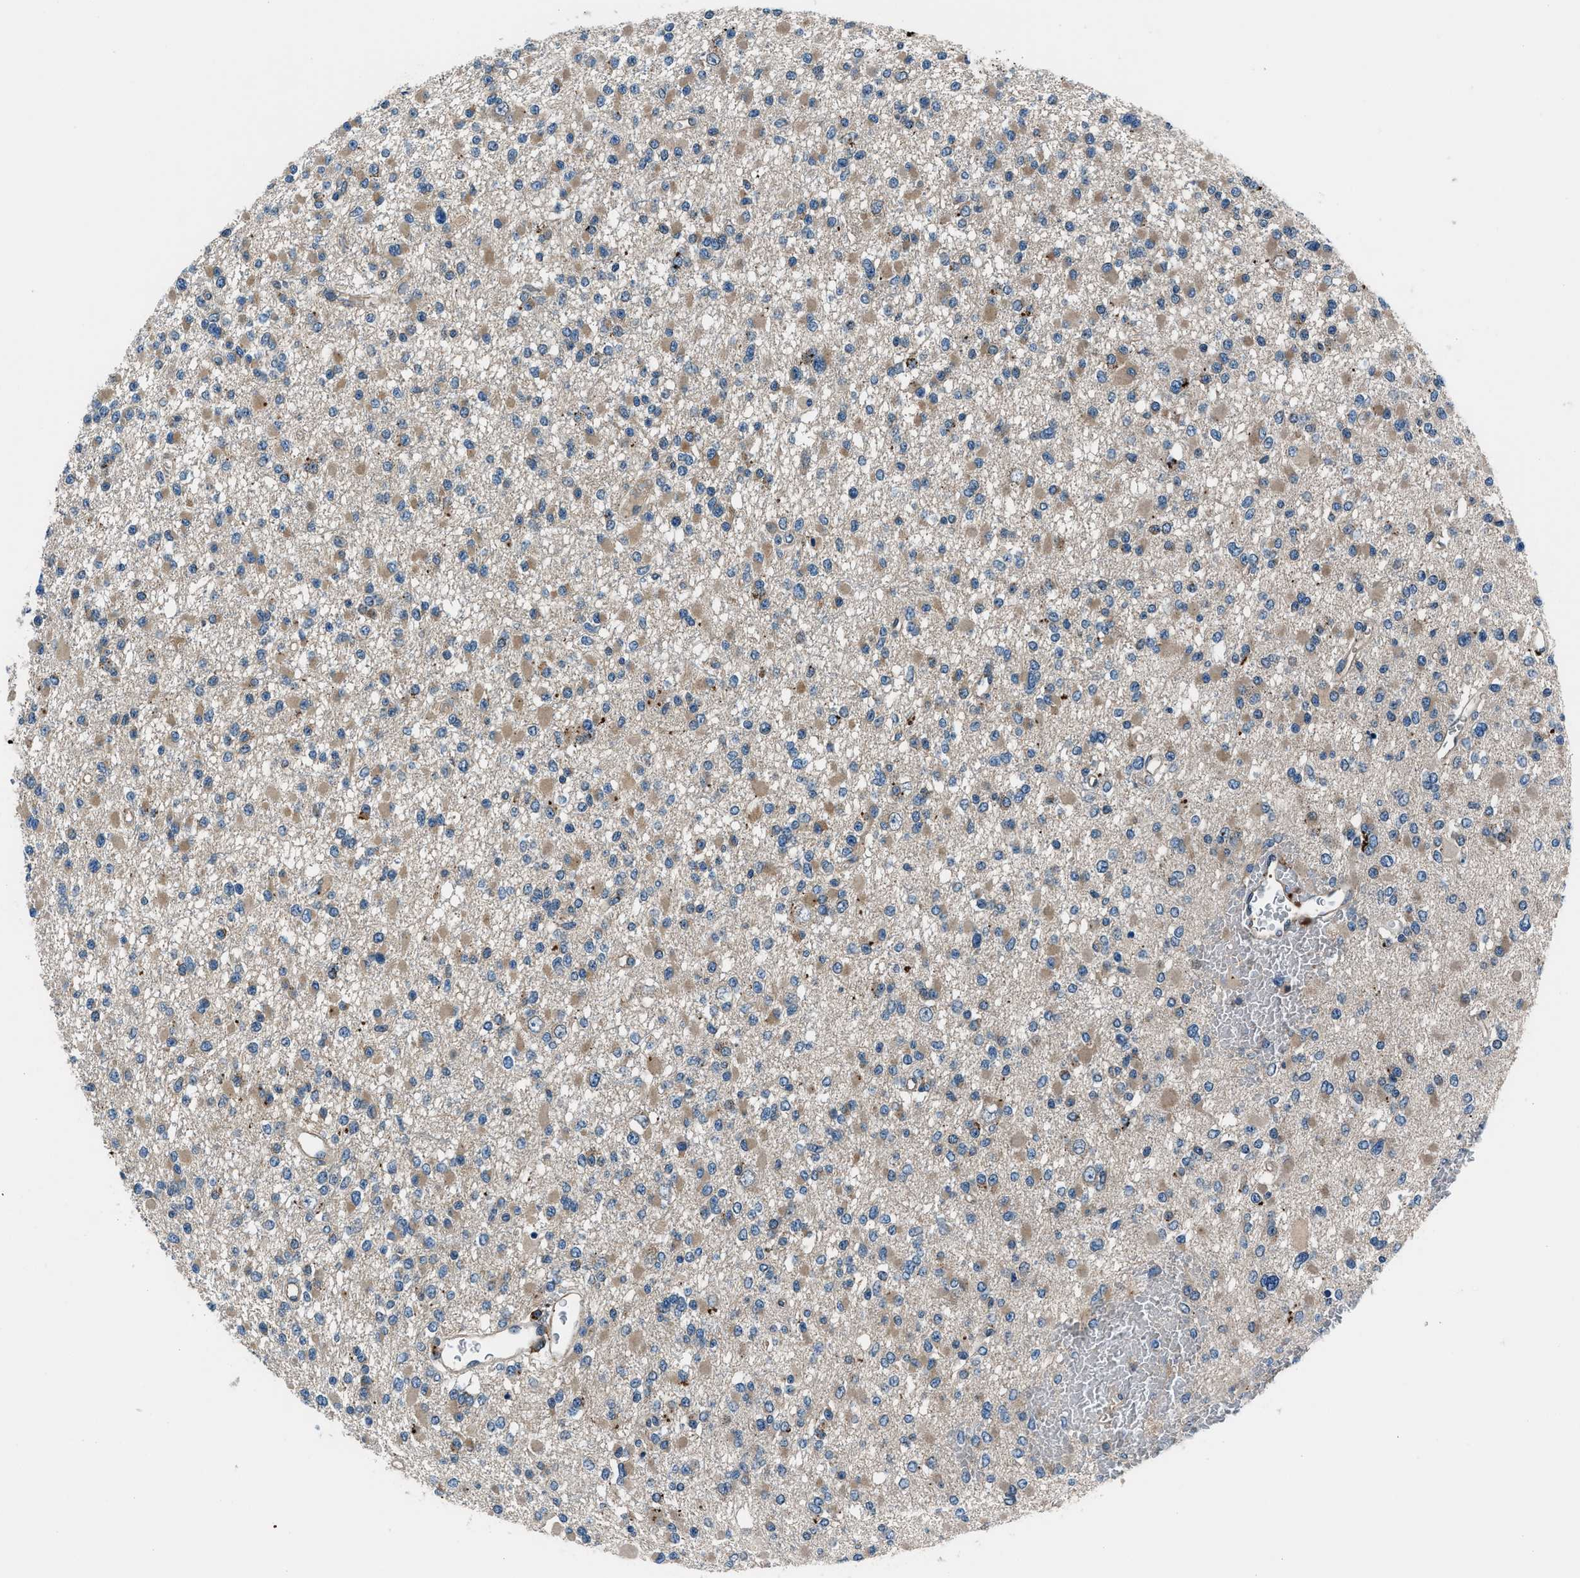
{"staining": {"intensity": "weak", "quantity": ">75%", "location": "cytoplasmic/membranous"}, "tissue": "glioma", "cell_type": "Tumor cells", "image_type": "cancer", "snomed": [{"axis": "morphology", "description": "Glioma, malignant, Low grade"}, {"axis": "topography", "description": "Brain"}], "caption": "Malignant glioma (low-grade) stained with DAB immunohistochemistry (IHC) exhibits low levels of weak cytoplasmic/membranous positivity in about >75% of tumor cells.", "gene": "SLC19A2", "patient": {"sex": "female", "age": 22}}